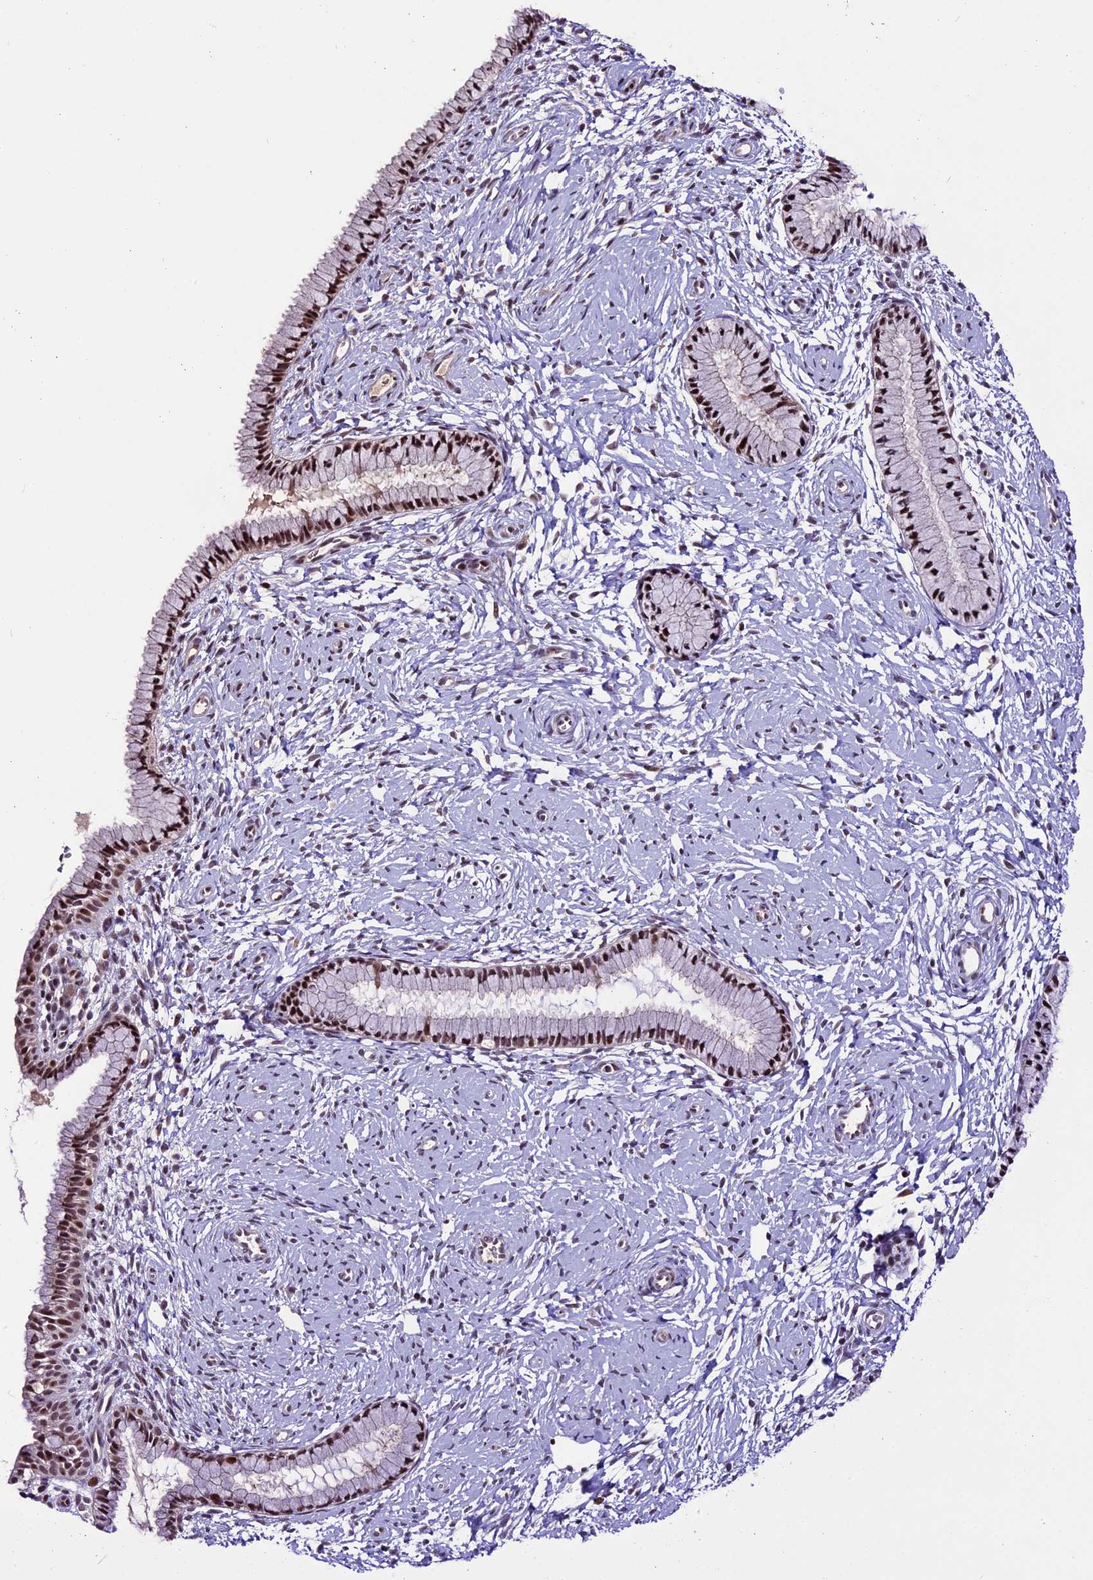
{"staining": {"intensity": "strong", "quantity": ">75%", "location": "nuclear"}, "tissue": "cervix", "cell_type": "Glandular cells", "image_type": "normal", "snomed": [{"axis": "morphology", "description": "Normal tissue, NOS"}, {"axis": "topography", "description": "Cervix"}], "caption": "Protein staining demonstrates strong nuclear staining in about >75% of glandular cells in unremarkable cervix. The protein is stained brown, and the nuclei are stained in blue (DAB IHC with brightfield microscopy, high magnification).", "gene": "TCP11L2", "patient": {"sex": "female", "age": 33}}